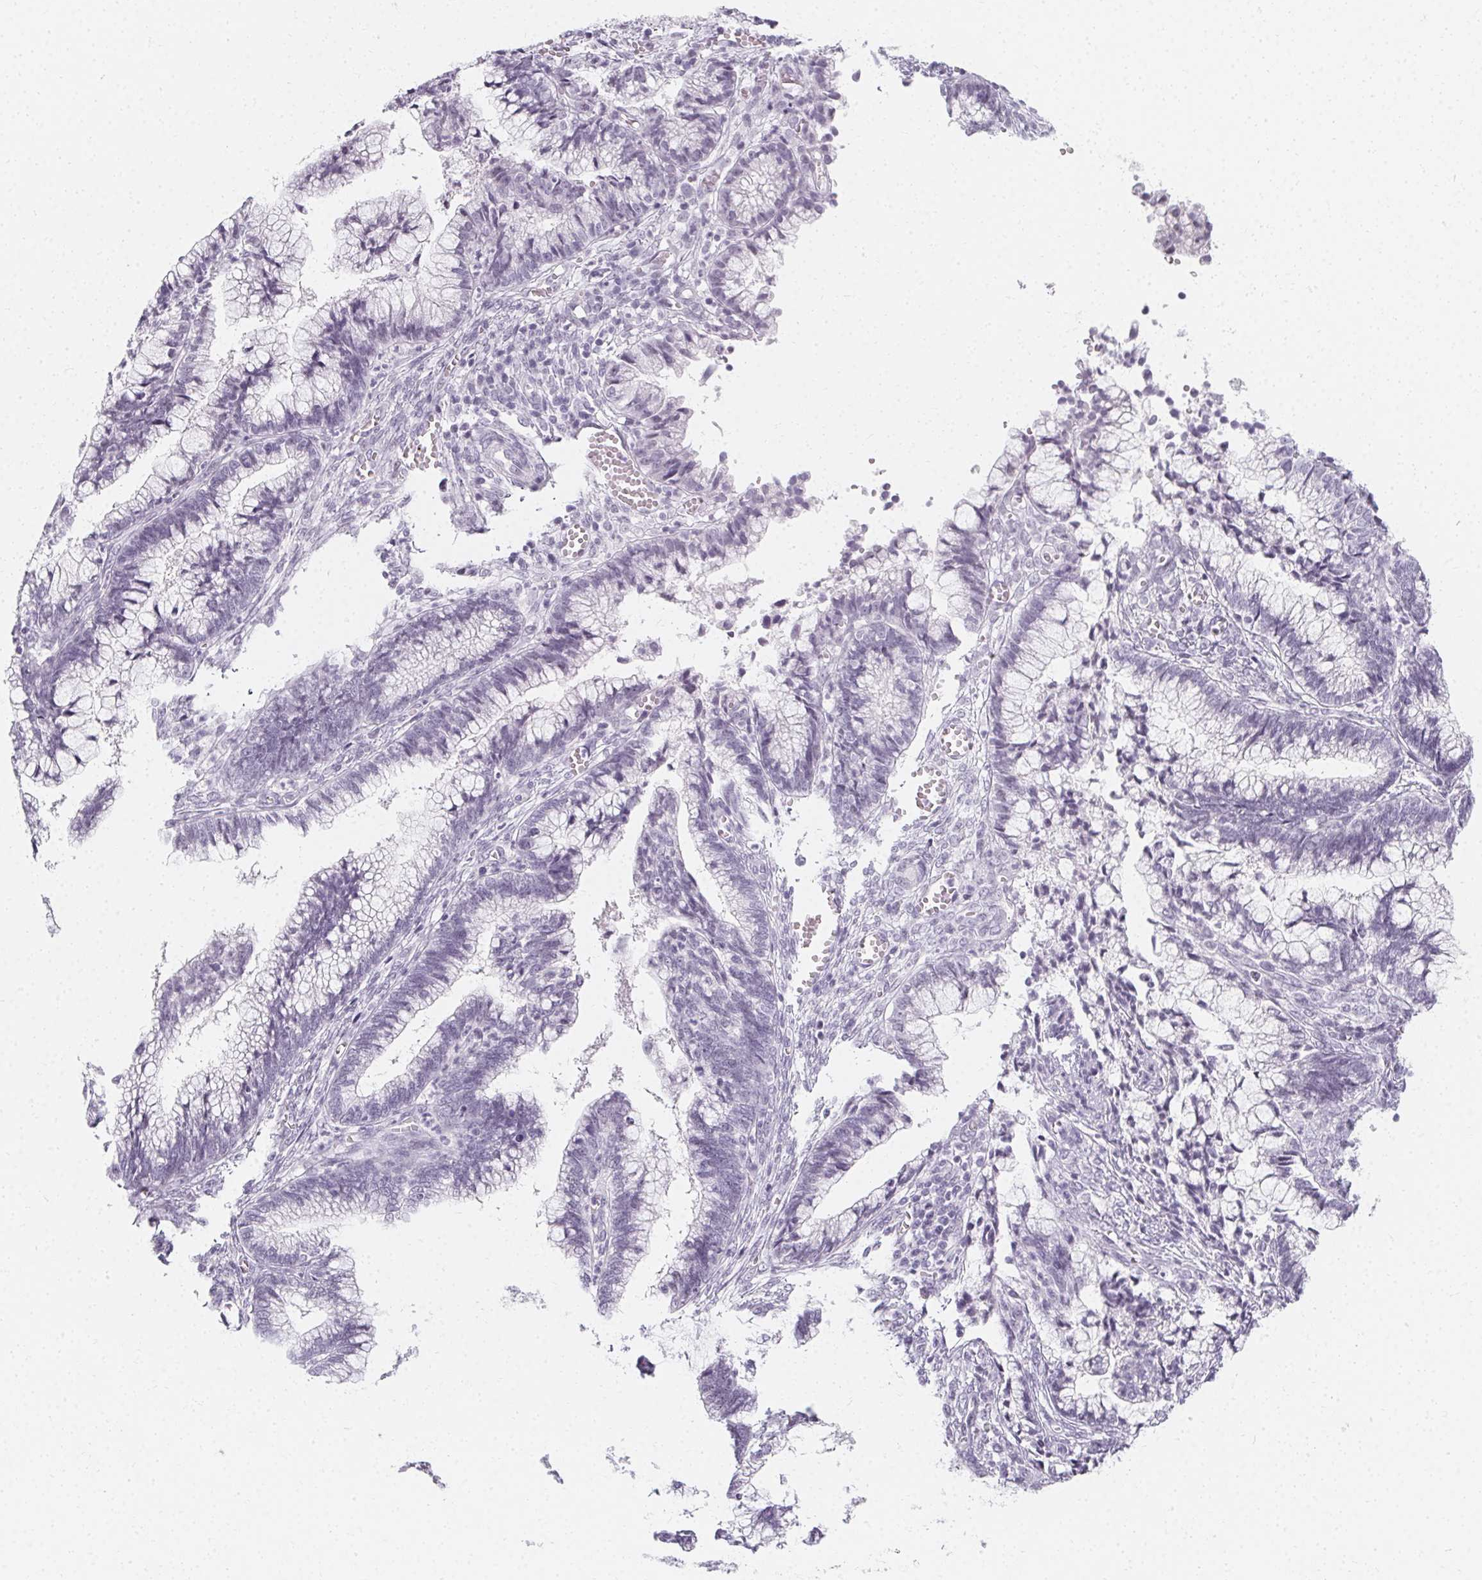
{"staining": {"intensity": "negative", "quantity": "none", "location": "none"}, "tissue": "cervical cancer", "cell_type": "Tumor cells", "image_type": "cancer", "snomed": [{"axis": "morphology", "description": "Adenocarcinoma, NOS"}, {"axis": "topography", "description": "Cervix"}], "caption": "High power microscopy photomicrograph of an immunohistochemistry (IHC) photomicrograph of cervical cancer (adenocarcinoma), revealing no significant staining in tumor cells.", "gene": "SYNPR", "patient": {"sex": "female", "age": 44}}